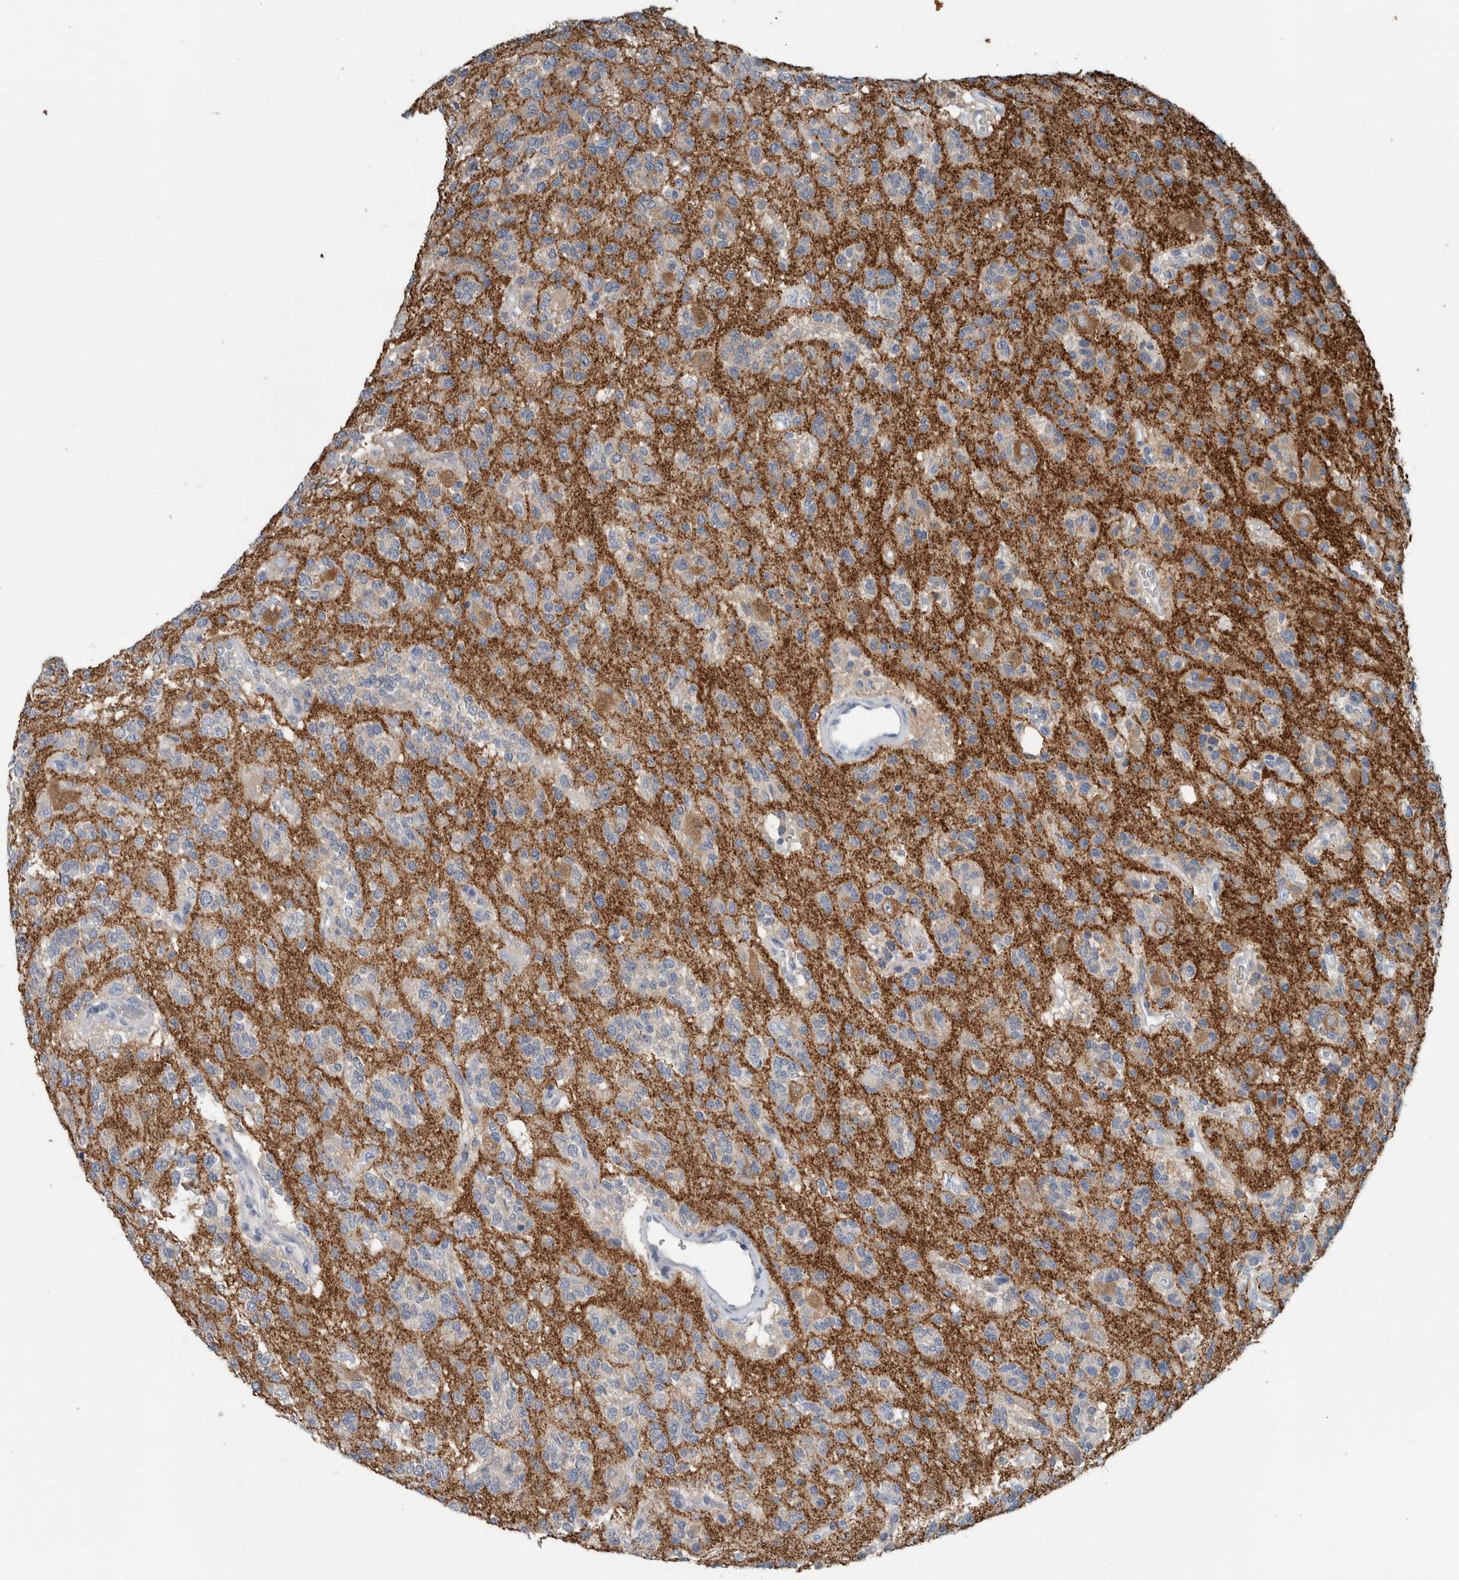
{"staining": {"intensity": "negative", "quantity": "none", "location": "none"}, "tissue": "glioma", "cell_type": "Tumor cells", "image_type": "cancer", "snomed": [{"axis": "morphology", "description": "Glioma, malignant, Low grade"}, {"axis": "topography", "description": "Brain"}], "caption": "Tumor cells show no significant protein staining in malignant low-grade glioma.", "gene": "SH3GL2", "patient": {"sex": "male", "age": 38}}